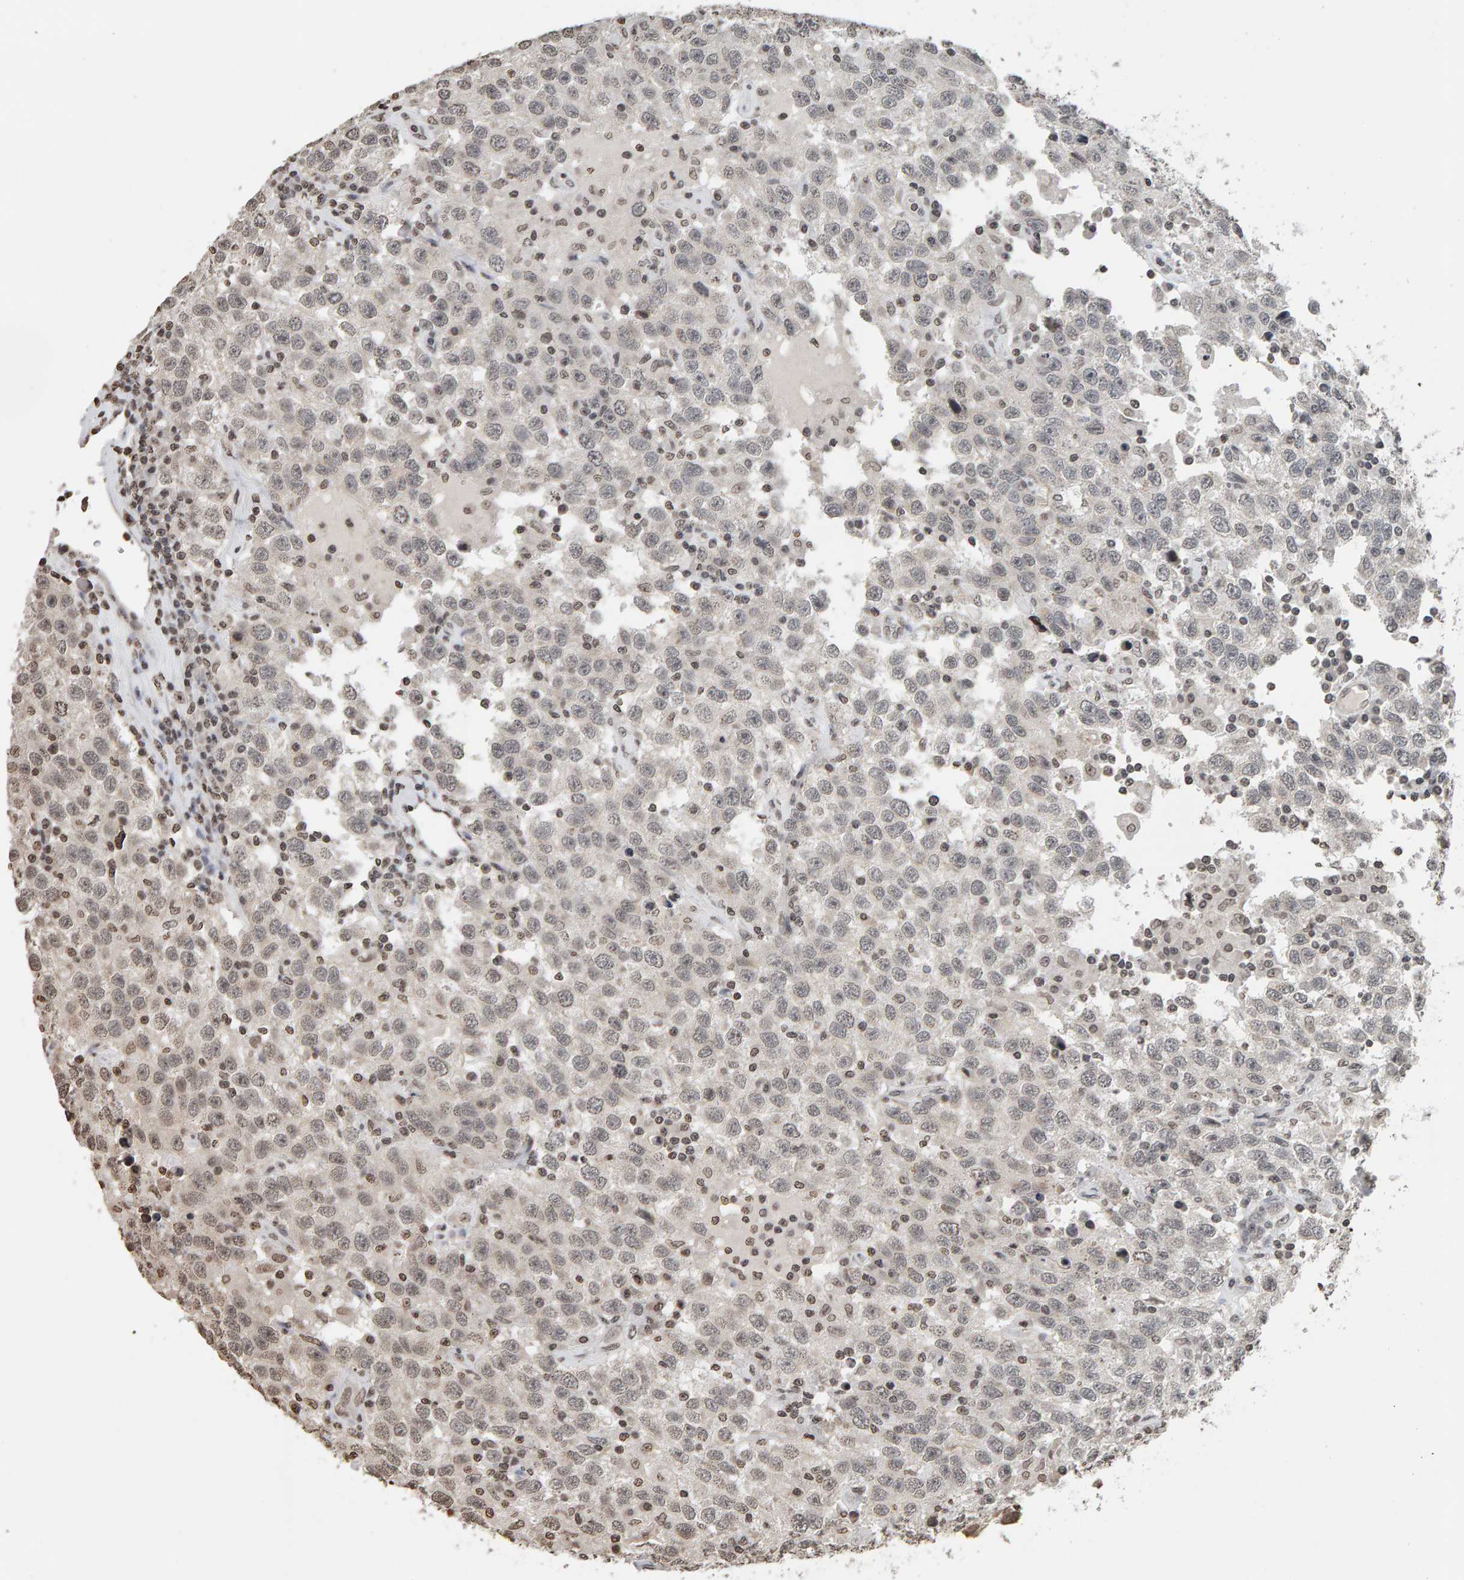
{"staining": {"intensity": "weak", "quantity": "25%-75%", "location": "nuclear"}, "tissue": "testis cancer", "cell_type": "Tumor cells", "image_type": "cancer", "snomed": [{"axis": "morphology", "description": "Seminoma, NOS"}, {"axis": "topography", "description": "Testis"}], "caption": "Immunohistochemistry image of neoplastic tissue: human testis seminoma stained using immunohistochemistry (IHC) reveals low levels of weak protein expression localized specifically in the nuclear of tumor cells, appearing as a nuclear brown color.", "gene": "AFF4", "patient": {"sex": "male", "age": 41}}